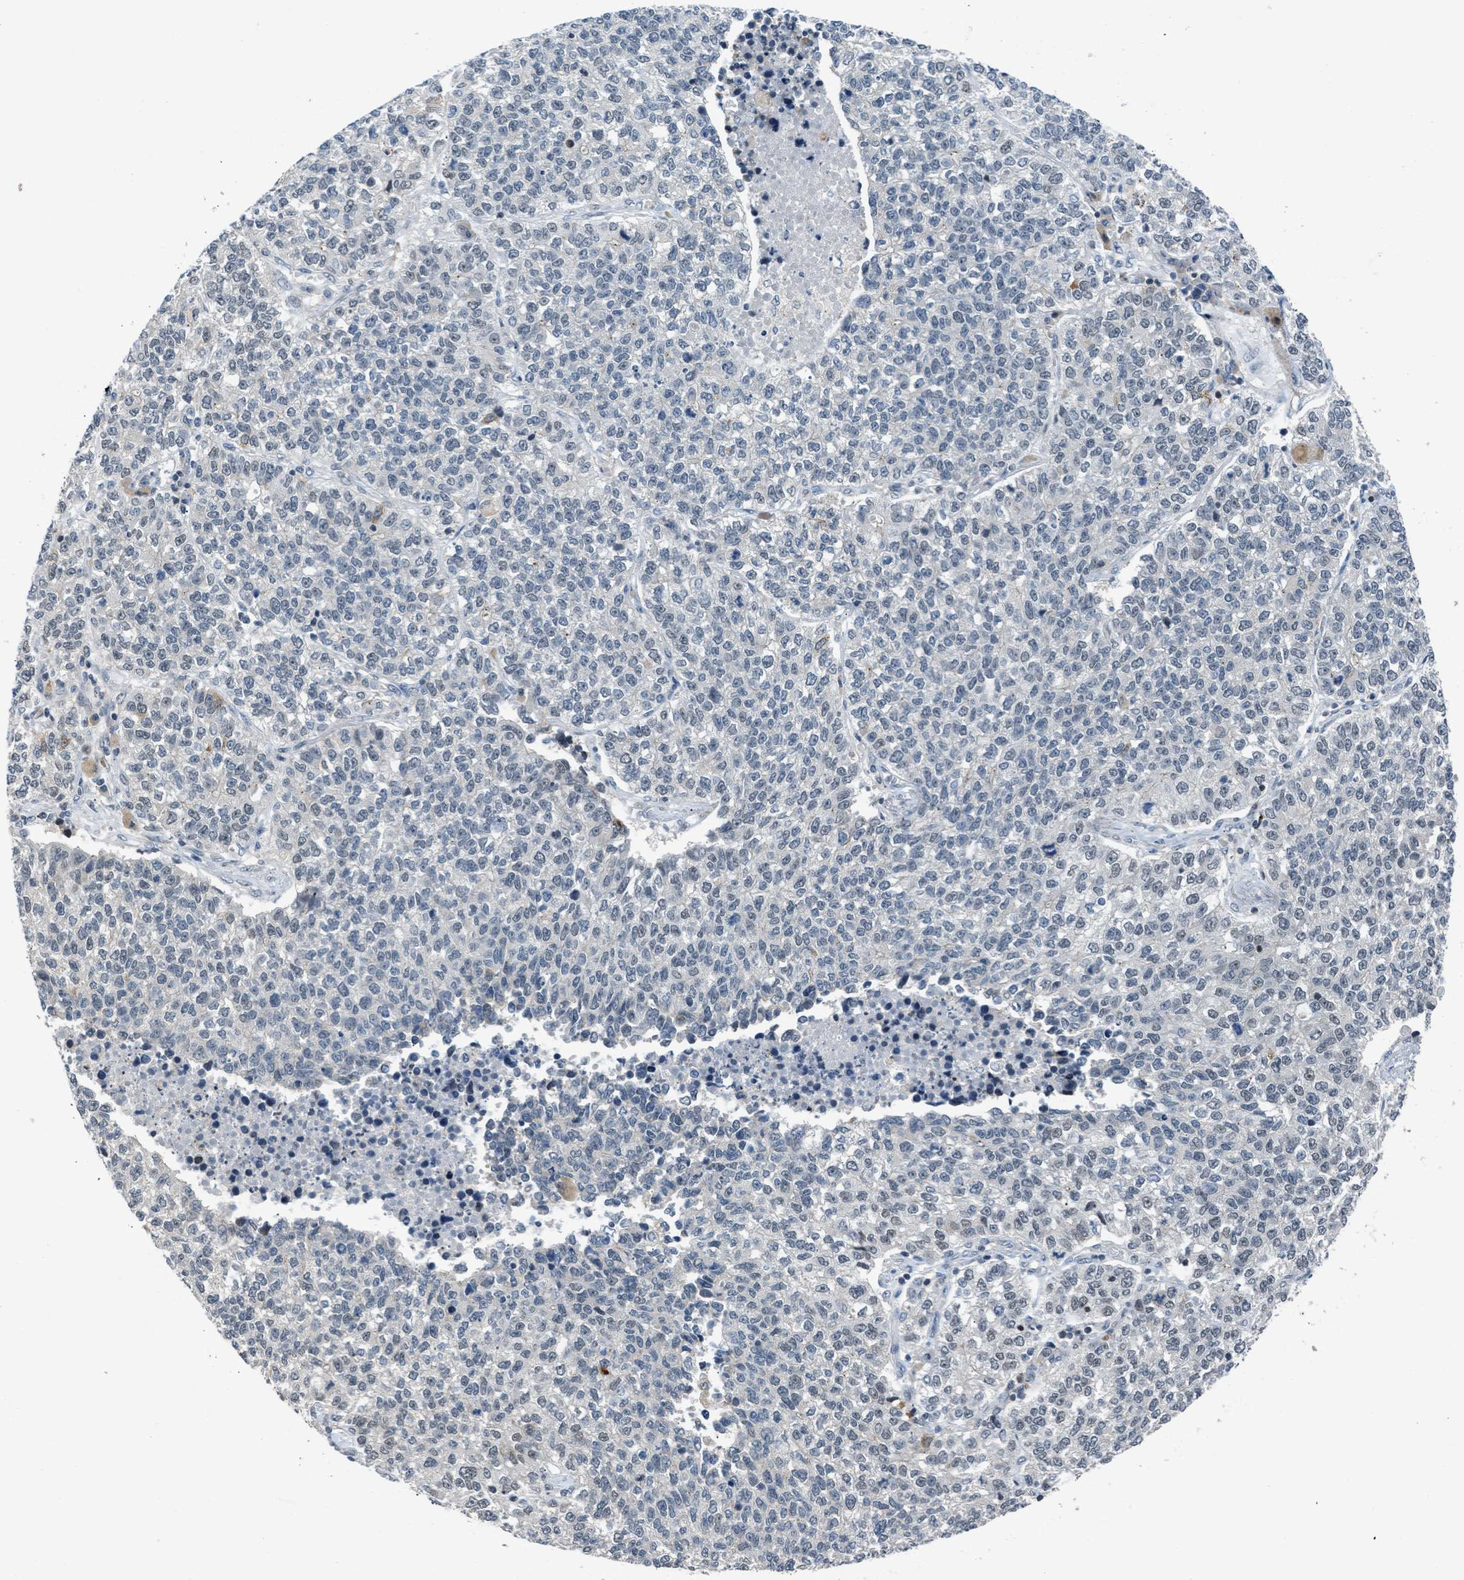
{"staining": {"intensity": "negative", "quantity": "none", "location": "none"}, "tissue": "lung cancer", "cell_type": "Tumor cells", "image_type": "cancer", "snomed": [{"axis": "morphology", "description": "Adenocarcinoma, NOS"}, {"axis": "topography", "description": "Lung"}], "caption": "High magnification brightfield microscopy of lung cancer (adenocarcinoma) stained with DAB (3,3'-diaminobenzidine) (brown) and counterstained with hematoxylin (blue): tumor cells show no significant expression.", "gene": "TTBK2", "patient": {"sex": "male", "age": 49}}